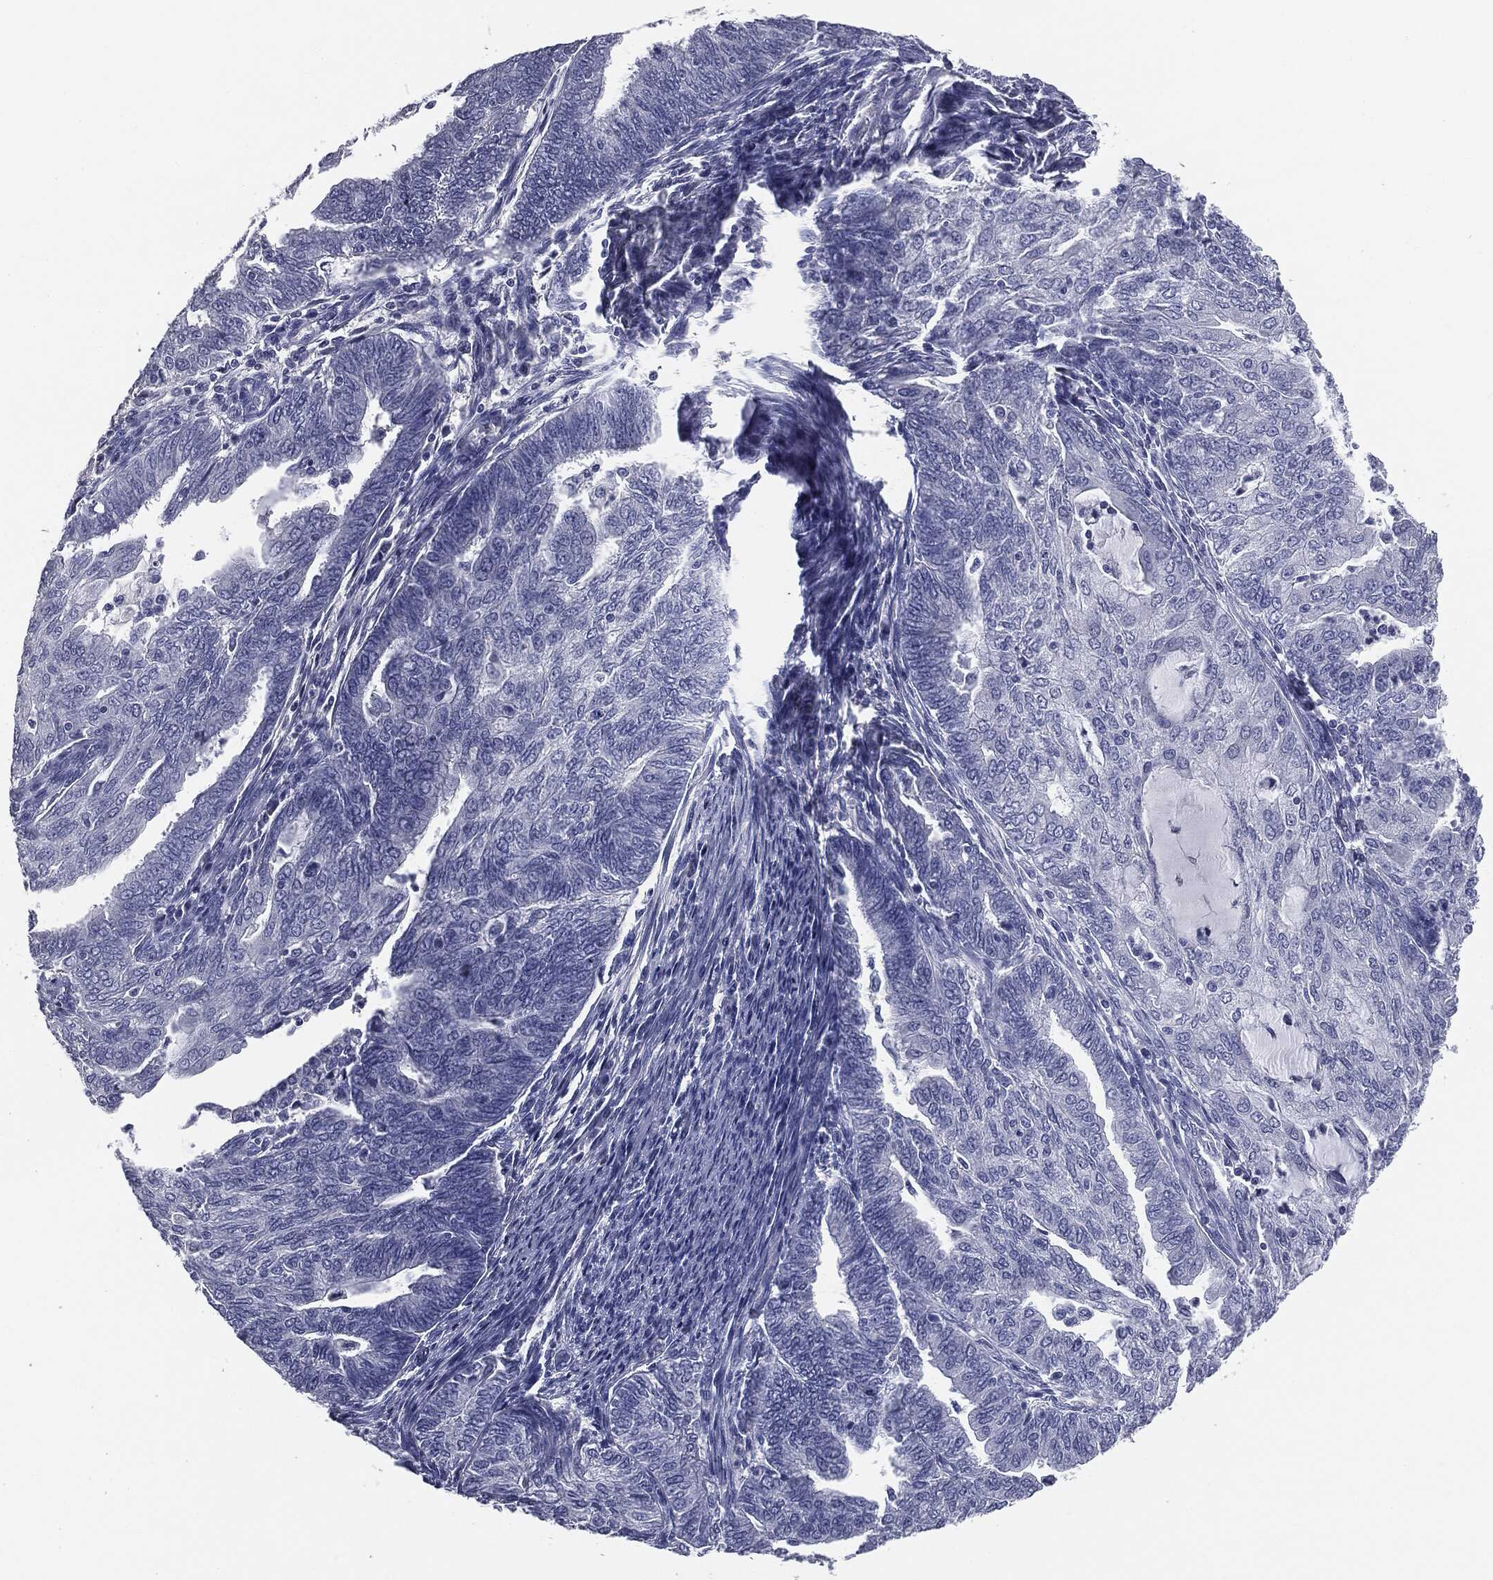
{"staining": {"intensity": "negative", "quantity": "none", "location": "none"}, "tissue": "endometrial cancer", "cell_type": "Tumor cells", "image_type": "cancer", "snomed": [{"axis": "morphology", "description": "Adenocarcinoma, NOS"}, {"axis": "topography", "description": "Endometrium"}], "caption": "A photomicrograph of adenocarcinoma (endometrial) stained for a protein displays no brown staining in tumor cells.", "gene": "AFP", "patient": {"sex": "female", "age": 82}}